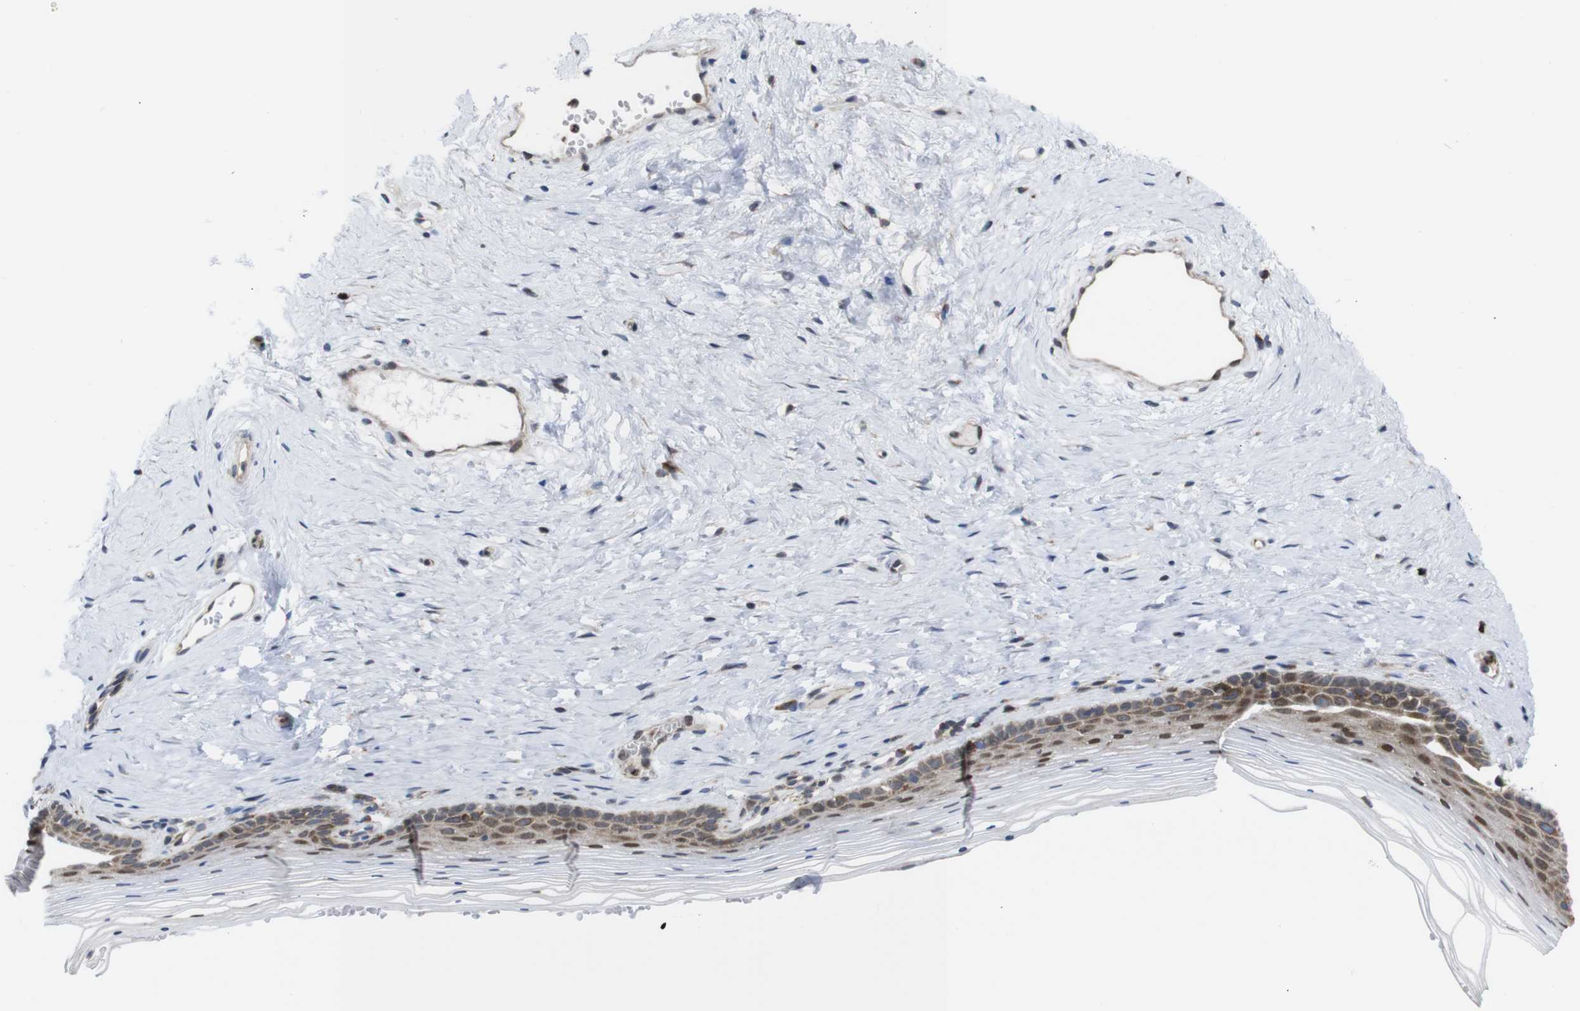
{"staining": {"intensity": "moderate", "quantity": ">75%", "location": "cytoplasmic/membranous,nuclear"}, "tissue": "vagina", "cell_type": "Squamous epithelial cells", "image_type": "normal", "snomed": [{"axis": "morphology", "description": "Normal tissue, NOS"}, {"axis": "topography", "description": "Vagina"}], "caption": "Human vagina stained with a brown dye demonstrates moderate cytoplasmic/membranous,nuclear positive expression in about >75% of squamous epithelial cells.", "gene": "PTPN1", "patient": {"sex": "female", "age": 32}}